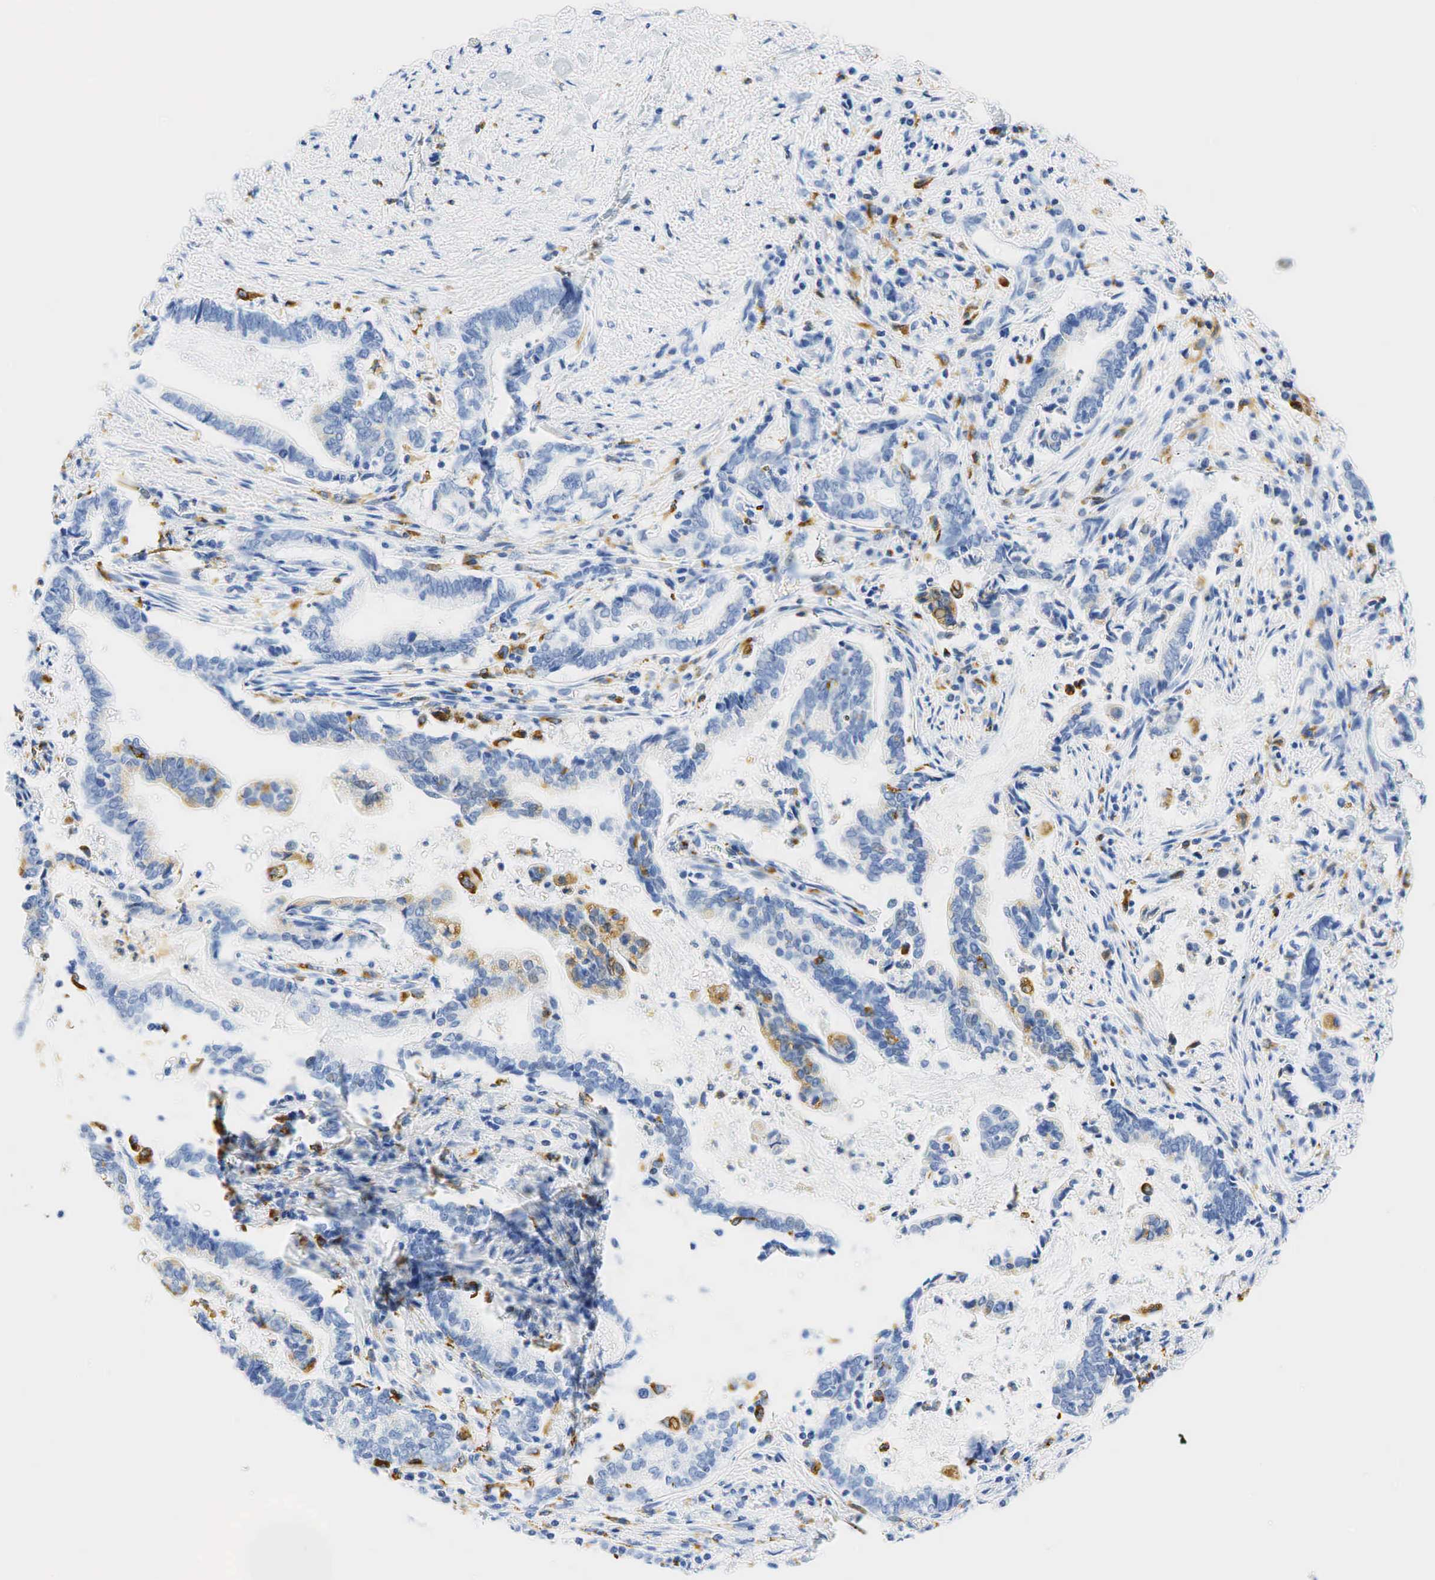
{"staining": {"intensity": "negative", "quantity": "none", "location": "none"}, "tissue": "liver cancer", "cell_type": "Tumor cells", "image_type": "cancer", "snomed": [{"axis": "morphology", "description": "Cholangiocarcinoma"}, {"axis": "topography", "description": "Liver"}], "caption": "Micrograph shows no significant protein positivity in tumor cells of liver cholangiocarcinoma.", "gene": "CD68", "patient": {"sex": "male", "age": 57}}